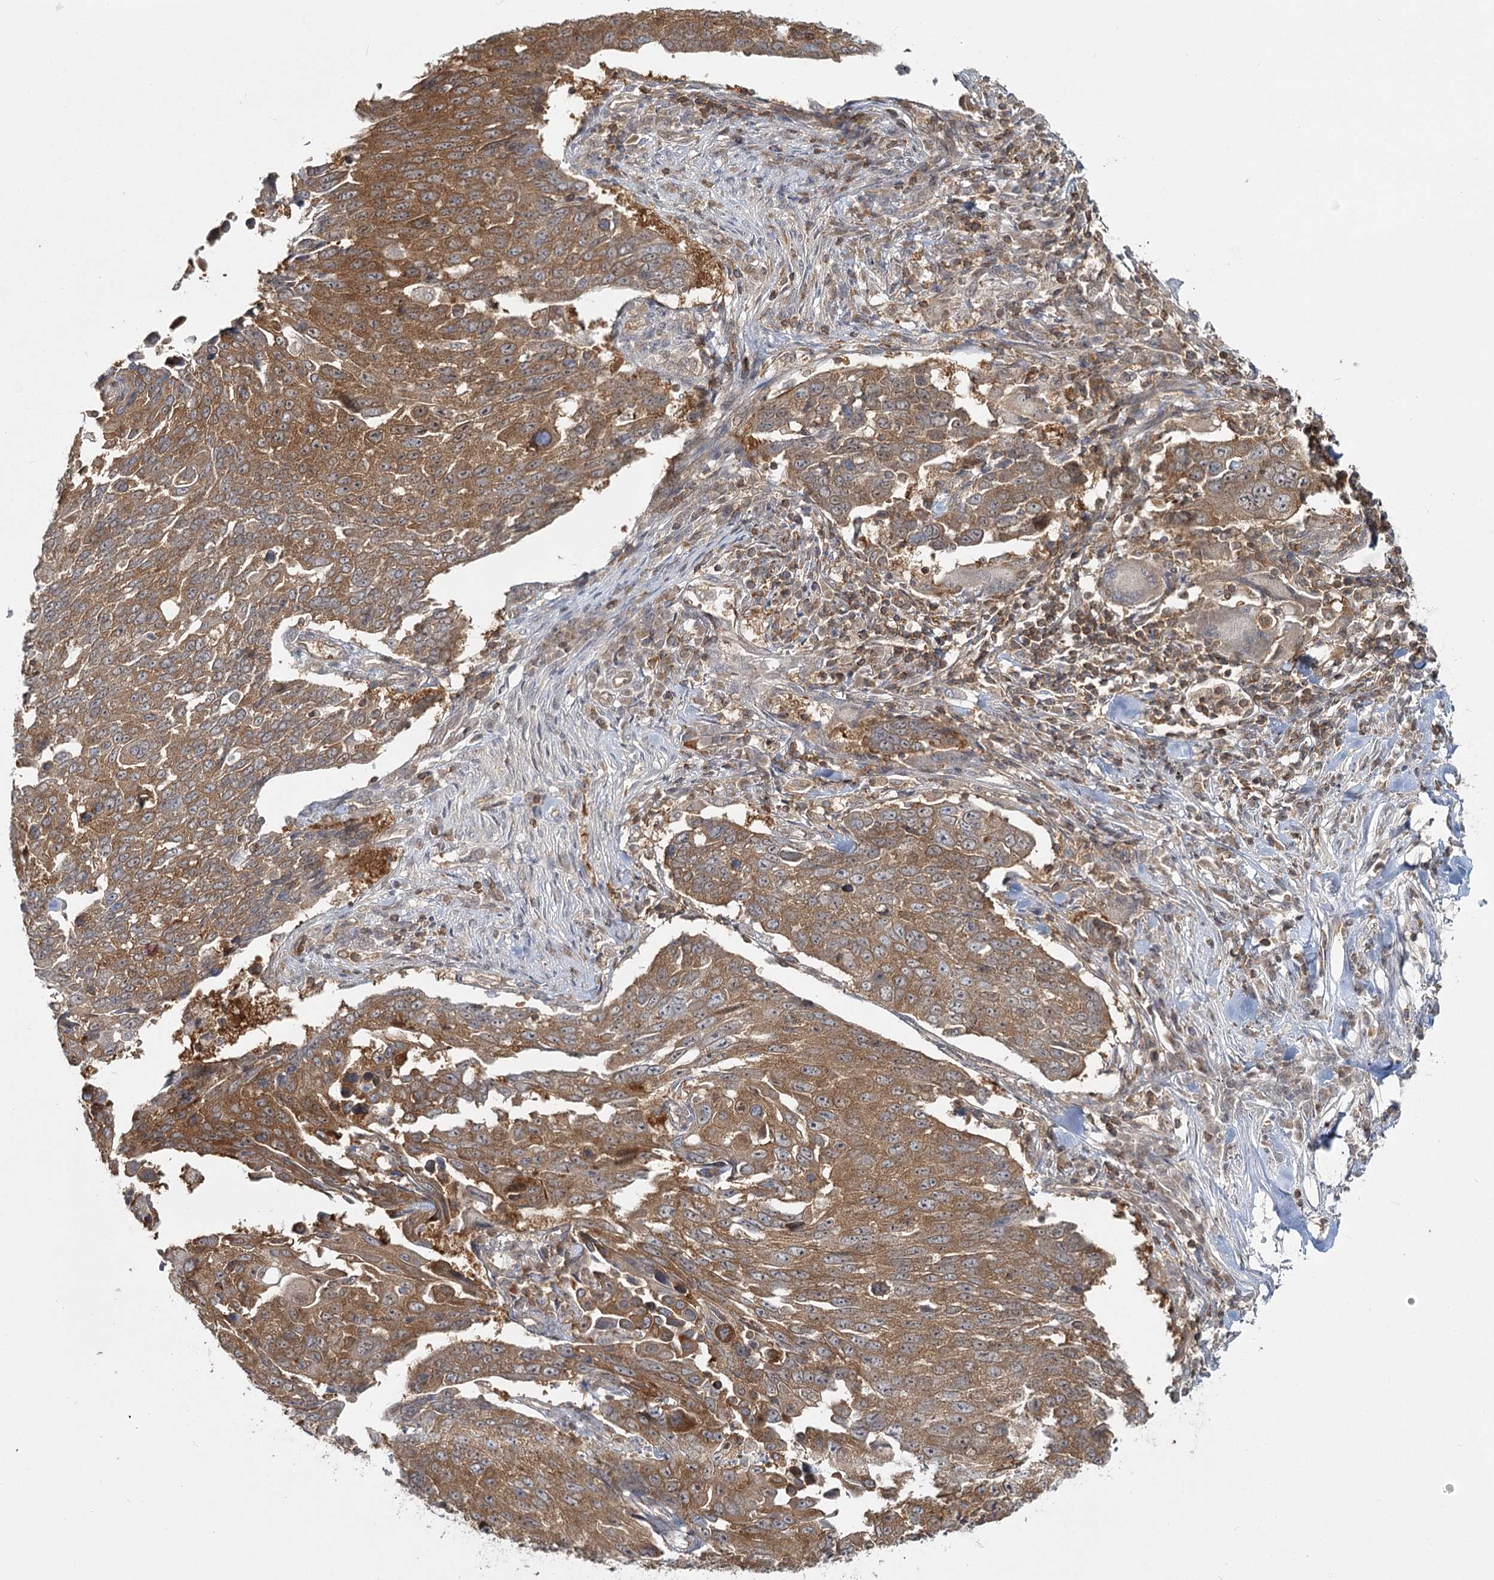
{"staining": {"intensity": "moderate", "quantity": ">75%", "location": "cytoplasmic/membranous"}, "tissue": "lung cancer", "cell_type": "Tumor cells", "image_type": "cancer", "snomed": [{"axis": "morphology", "description": "Squamous cell carcinoma, NOS"}, {"axis": "topography", "description": "Lung"}], "caption": "A high-resolution micrograph shows immunohistochemistry (IHC) staining of squamous cell carcinoma (lung), which exhibits moderate cytoplasmic/membranous expression in about >75% of tumor cells.", "gene": "FAM120B", "patient": {"sex": "male", "age": 66}}